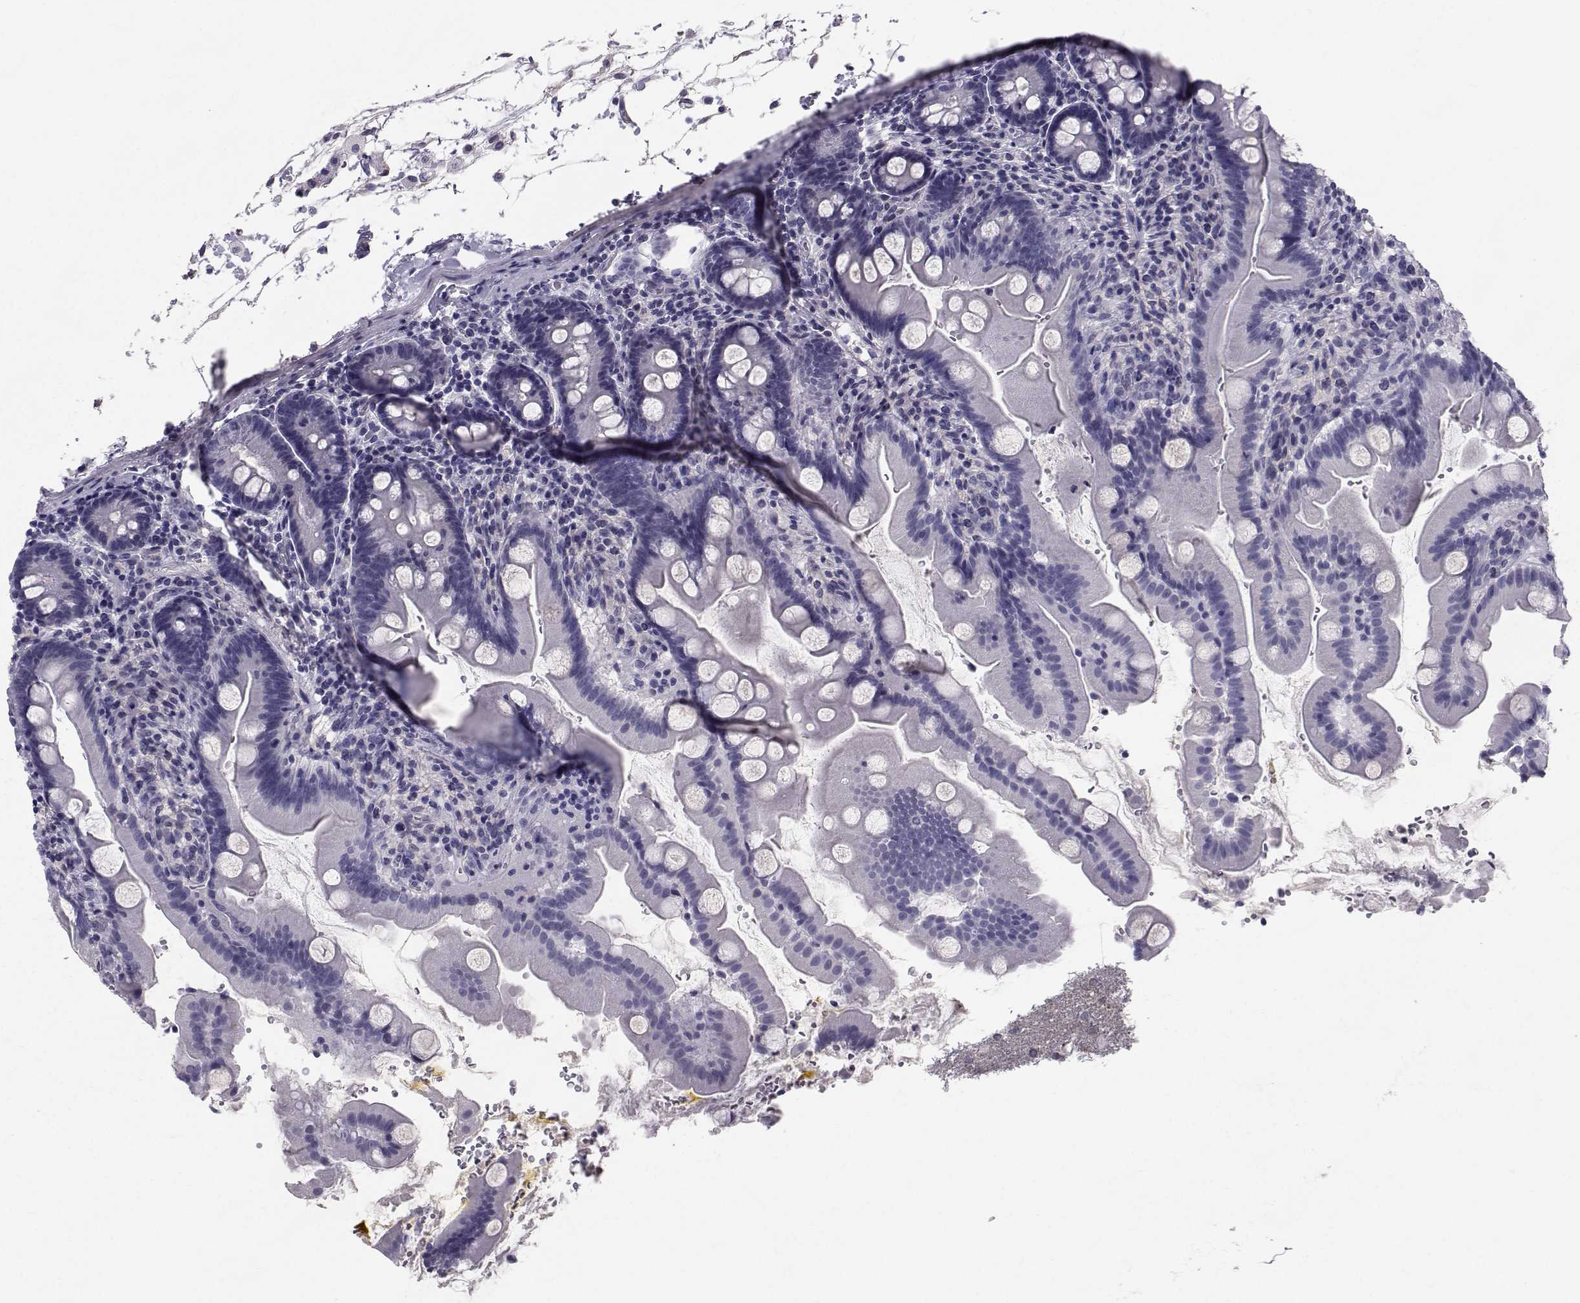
{"staining": {"intensity": "negative", "quantity": "none", "location": "none"}, "tissue": "small intestine", "cell_type": "Glandular cells", "image_type": "normal", "snomed": [{"axis": "morphology", "description": "Normal tissue, NOS"}, {"axis": "topography", "description": "Small intestine"}], "caption": "The photomicrograph shows no staining of glandular cells in benign small intestine. Brightfield microscopy of immunohistochemistry stained with DAB (brown) and hematoxylin (blue), captured at high magnification.", "gene": "SPDYE4", "patient": {"sex": "female", "age": 44}}